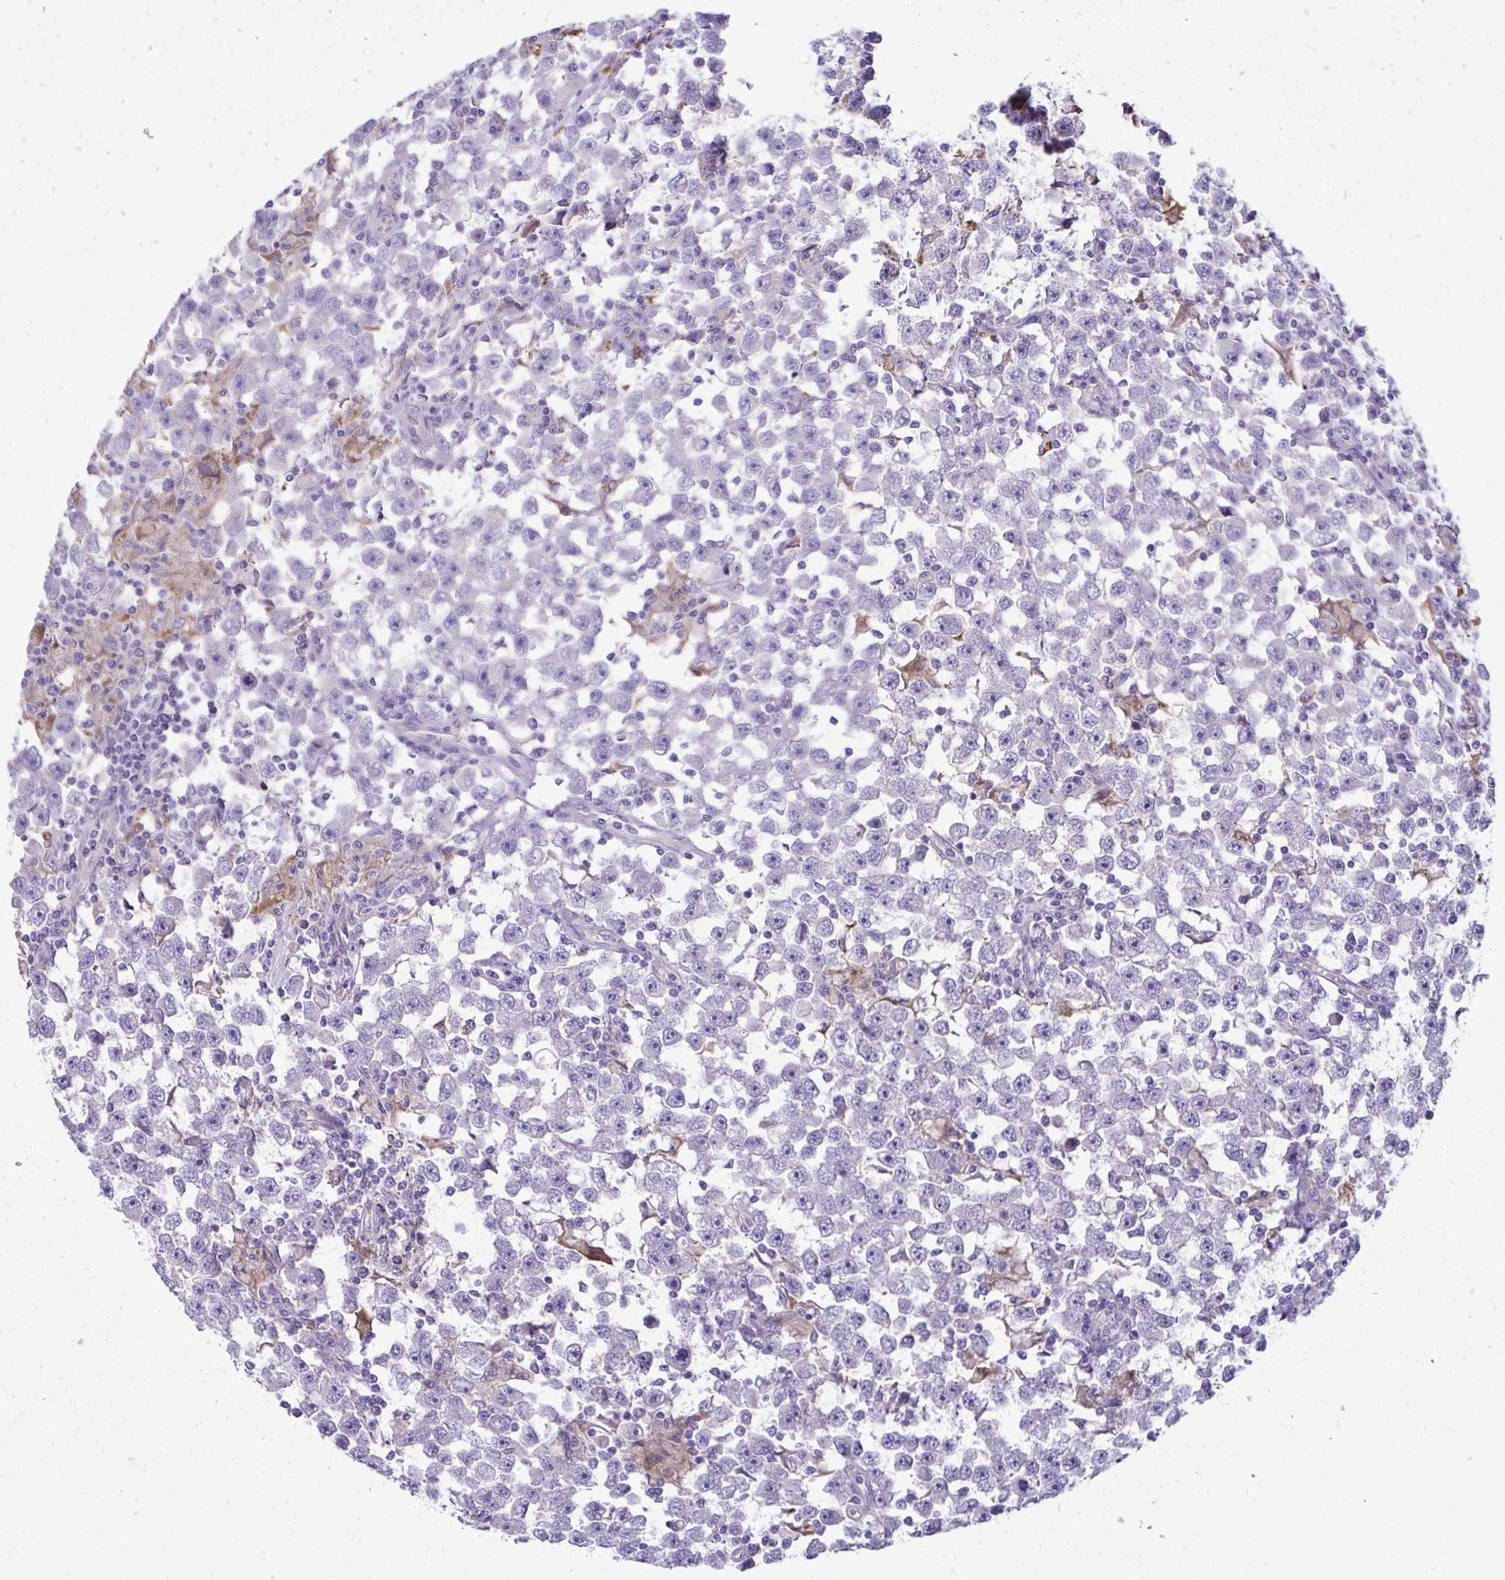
{"staining": {"intensity": "negative", "quantity": "none", "location": "none"}, "tissue": "testis cancer", "cell_type": "Tumor cells", "image_type": "cancer", "snomed": [{"axis": "morphology", "description": "Seminoma, NOS"}, {"axis": "topography", "description": "Testis"}], "caption": "Tumor cells show no significant protein staining in testis seminoma. (DAB (3,3'-diaminobenzidine) immunohistochemistry visualized using brightfield microscopy, high magnification).", "gene": "AIG1", "patient": {"sex": "male", "age": 33}}